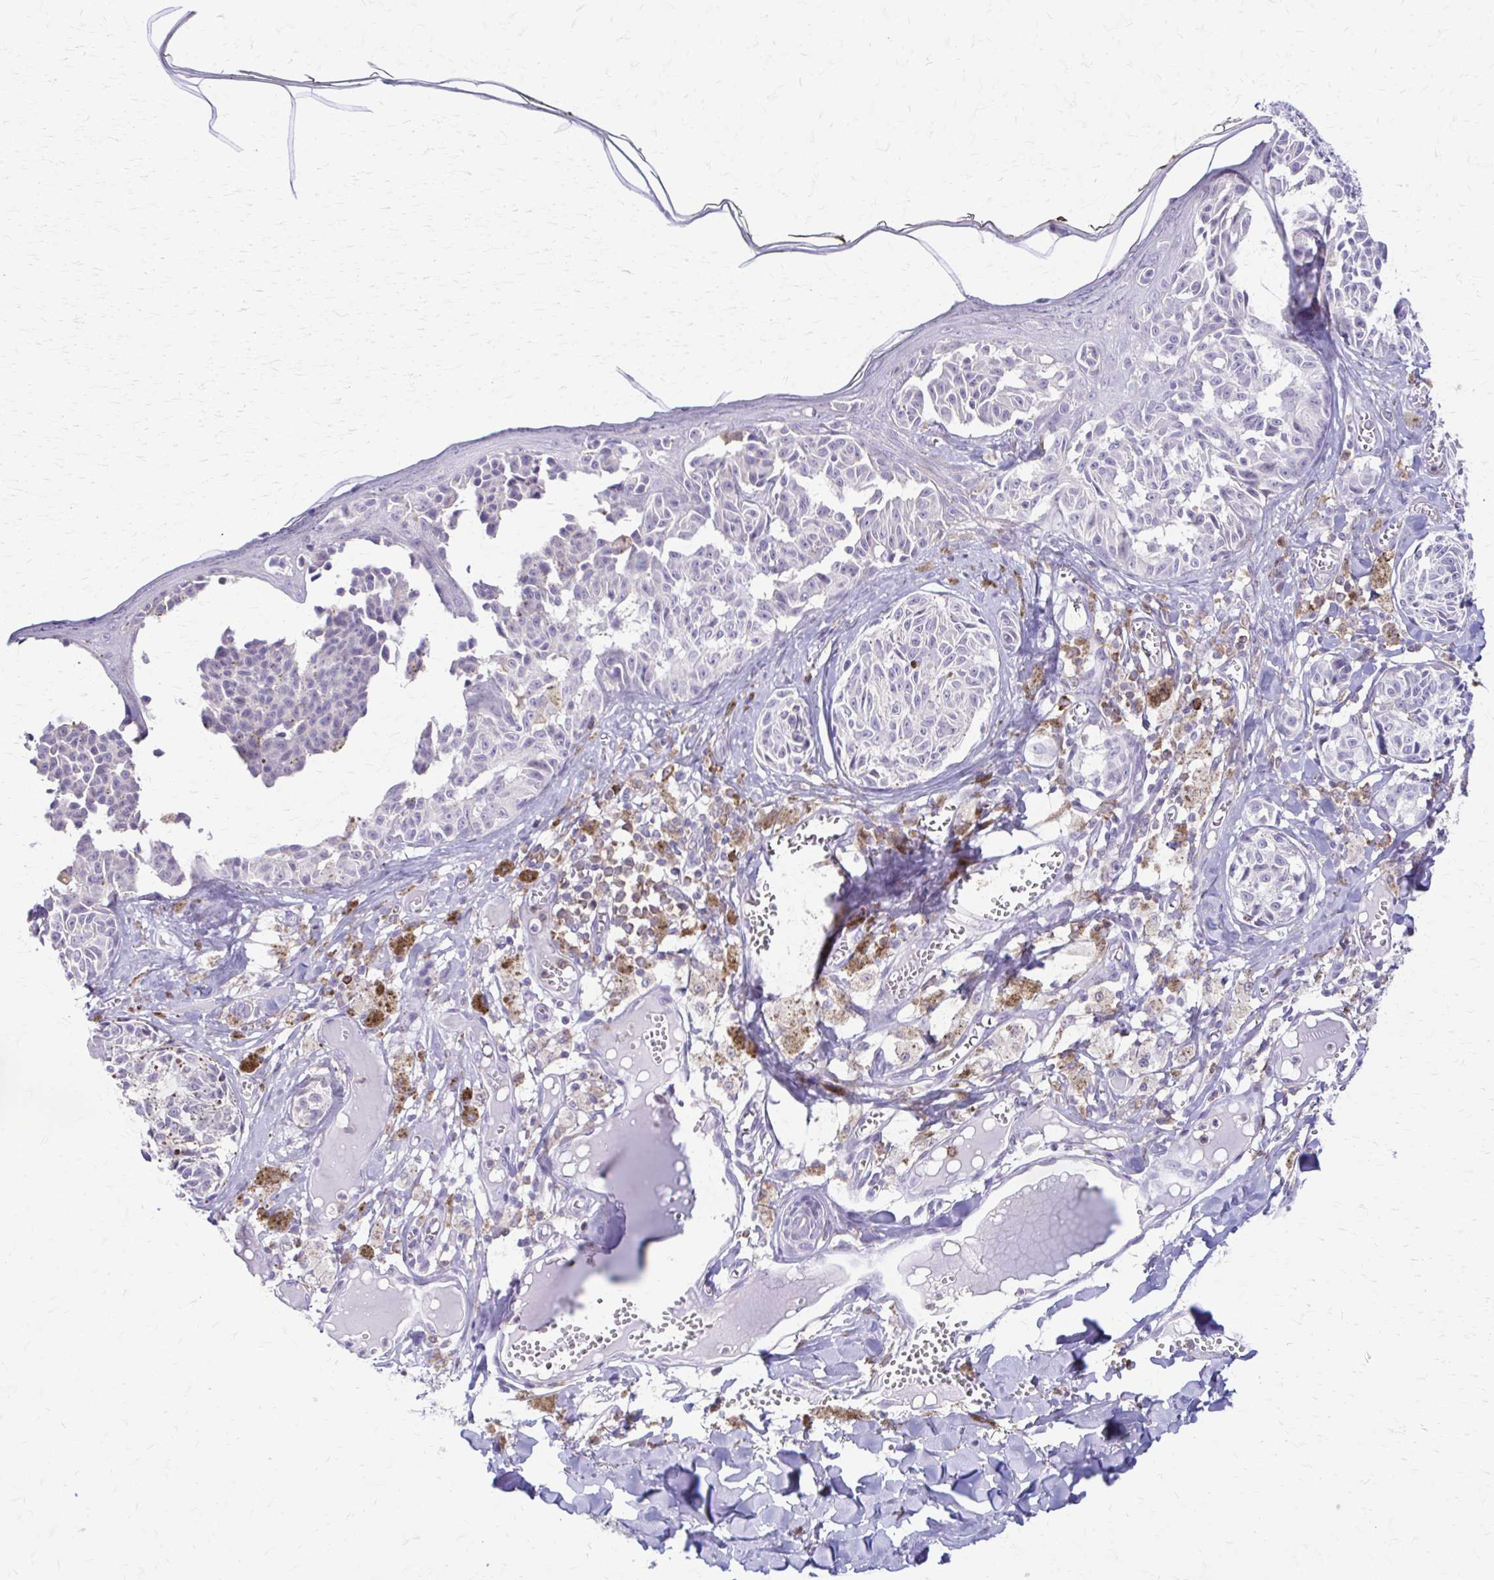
{"staining": {"intensity": "negative", "quantity": "none", "location": "none"}, "tissue": "melanoma", "cell_type": "Tumor cells", "image_type": "cancer", "snomed": [{"axis": "morphology", "description": "Malignant melanoma, NOS"}, {"axis": "topography", "description": "Skin"}], "caption": "Image shows no protein expression in tumor cells of malignant melanoma tissue.", "gene": "PIK3AP1", "patient": {"sex": "female", "age": 43}}